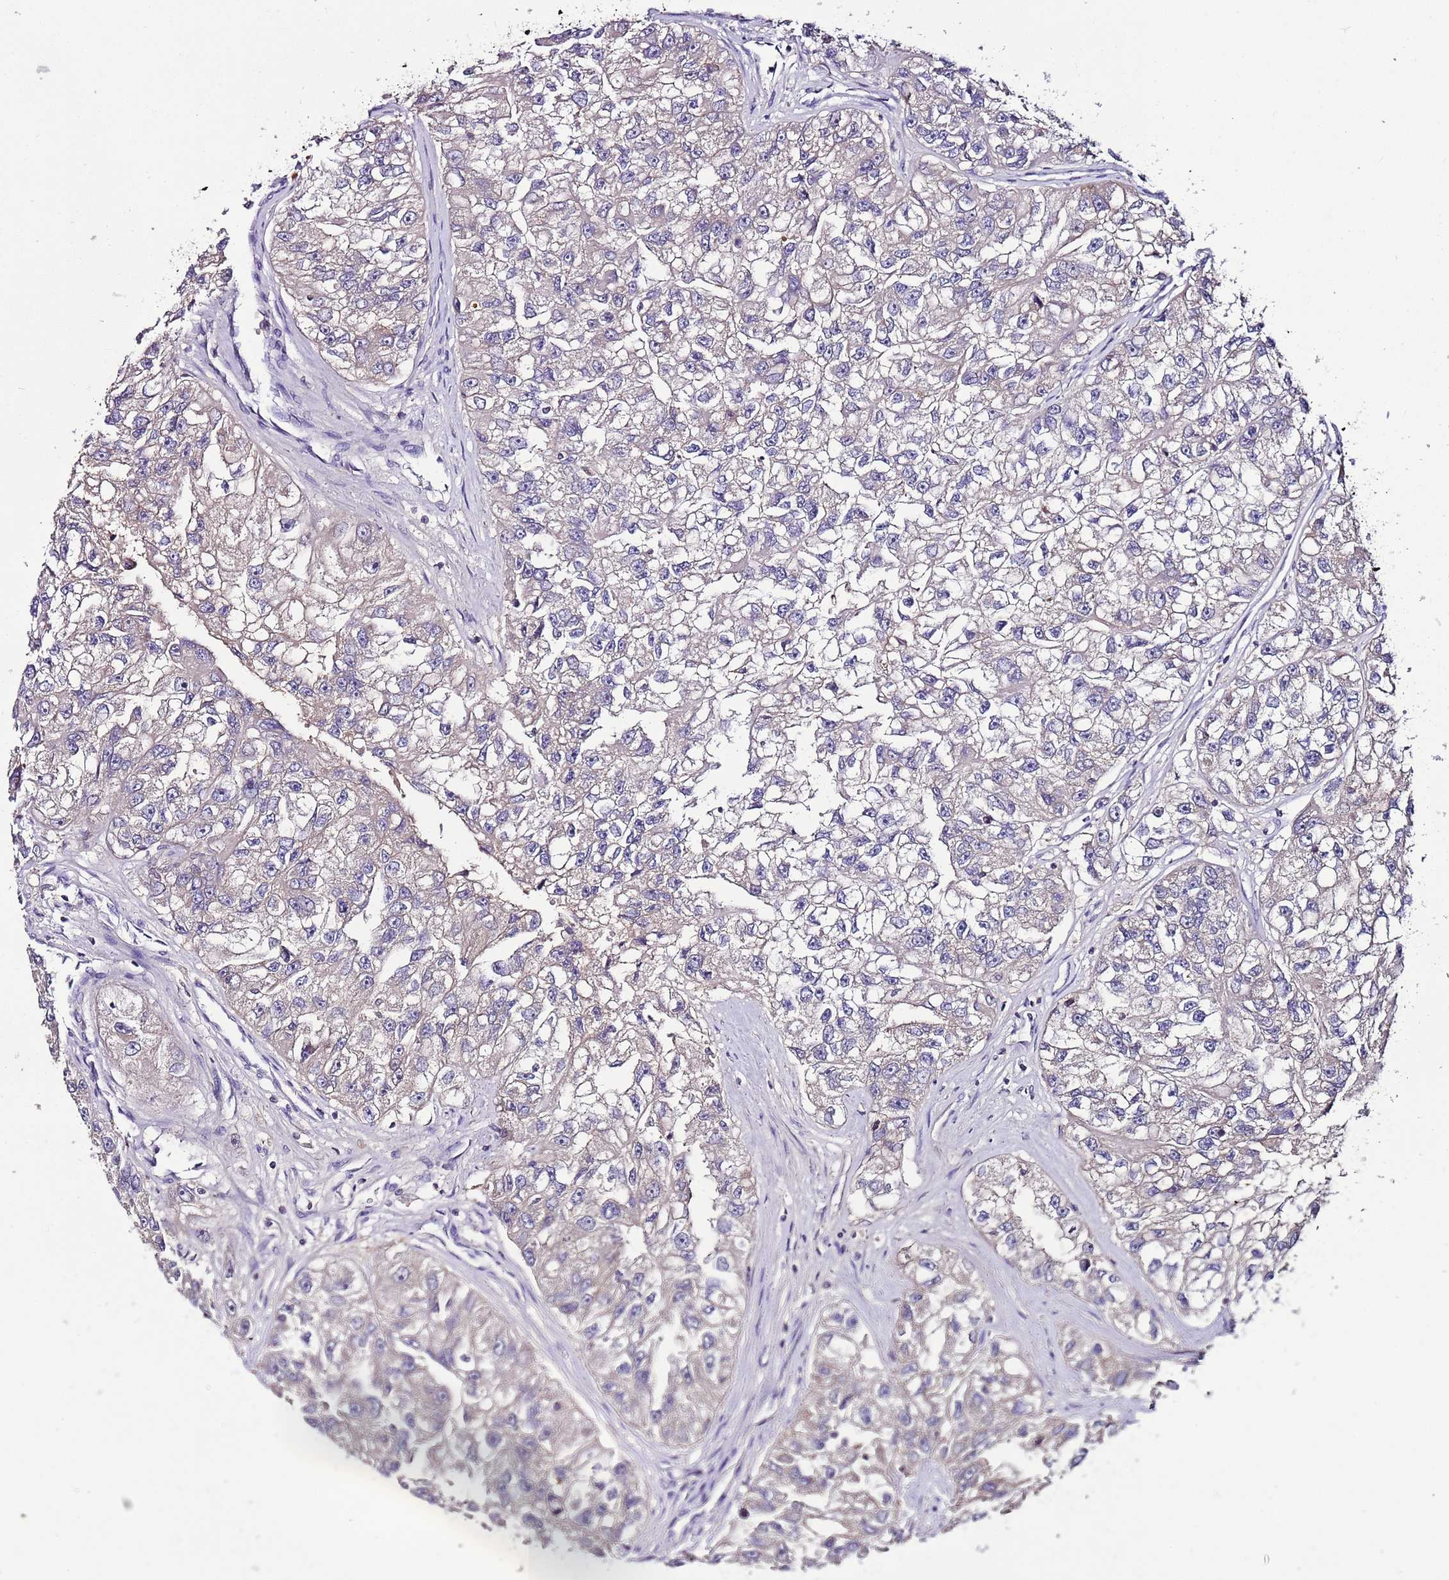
{"staining": {"intensity": "negative", "quantity": "none", "location": "none"}, "tissue": "renal cancer", "cell_type": "Tumor cells", "image_type": "cancer", "snomed": [{"axis": "morphology", "description": "Adenocarcinoma, NOS"}, {"axis": "topography", "description": "Kidney"}], "caption": "IHC micrograph of neoplastic tissue: human renal adenocarcinoma stained with DAB demonstrates no significant protein positivity in tumor cells.", "gene": "IGIP", "patient": {"sex": "male", "age": 63}}